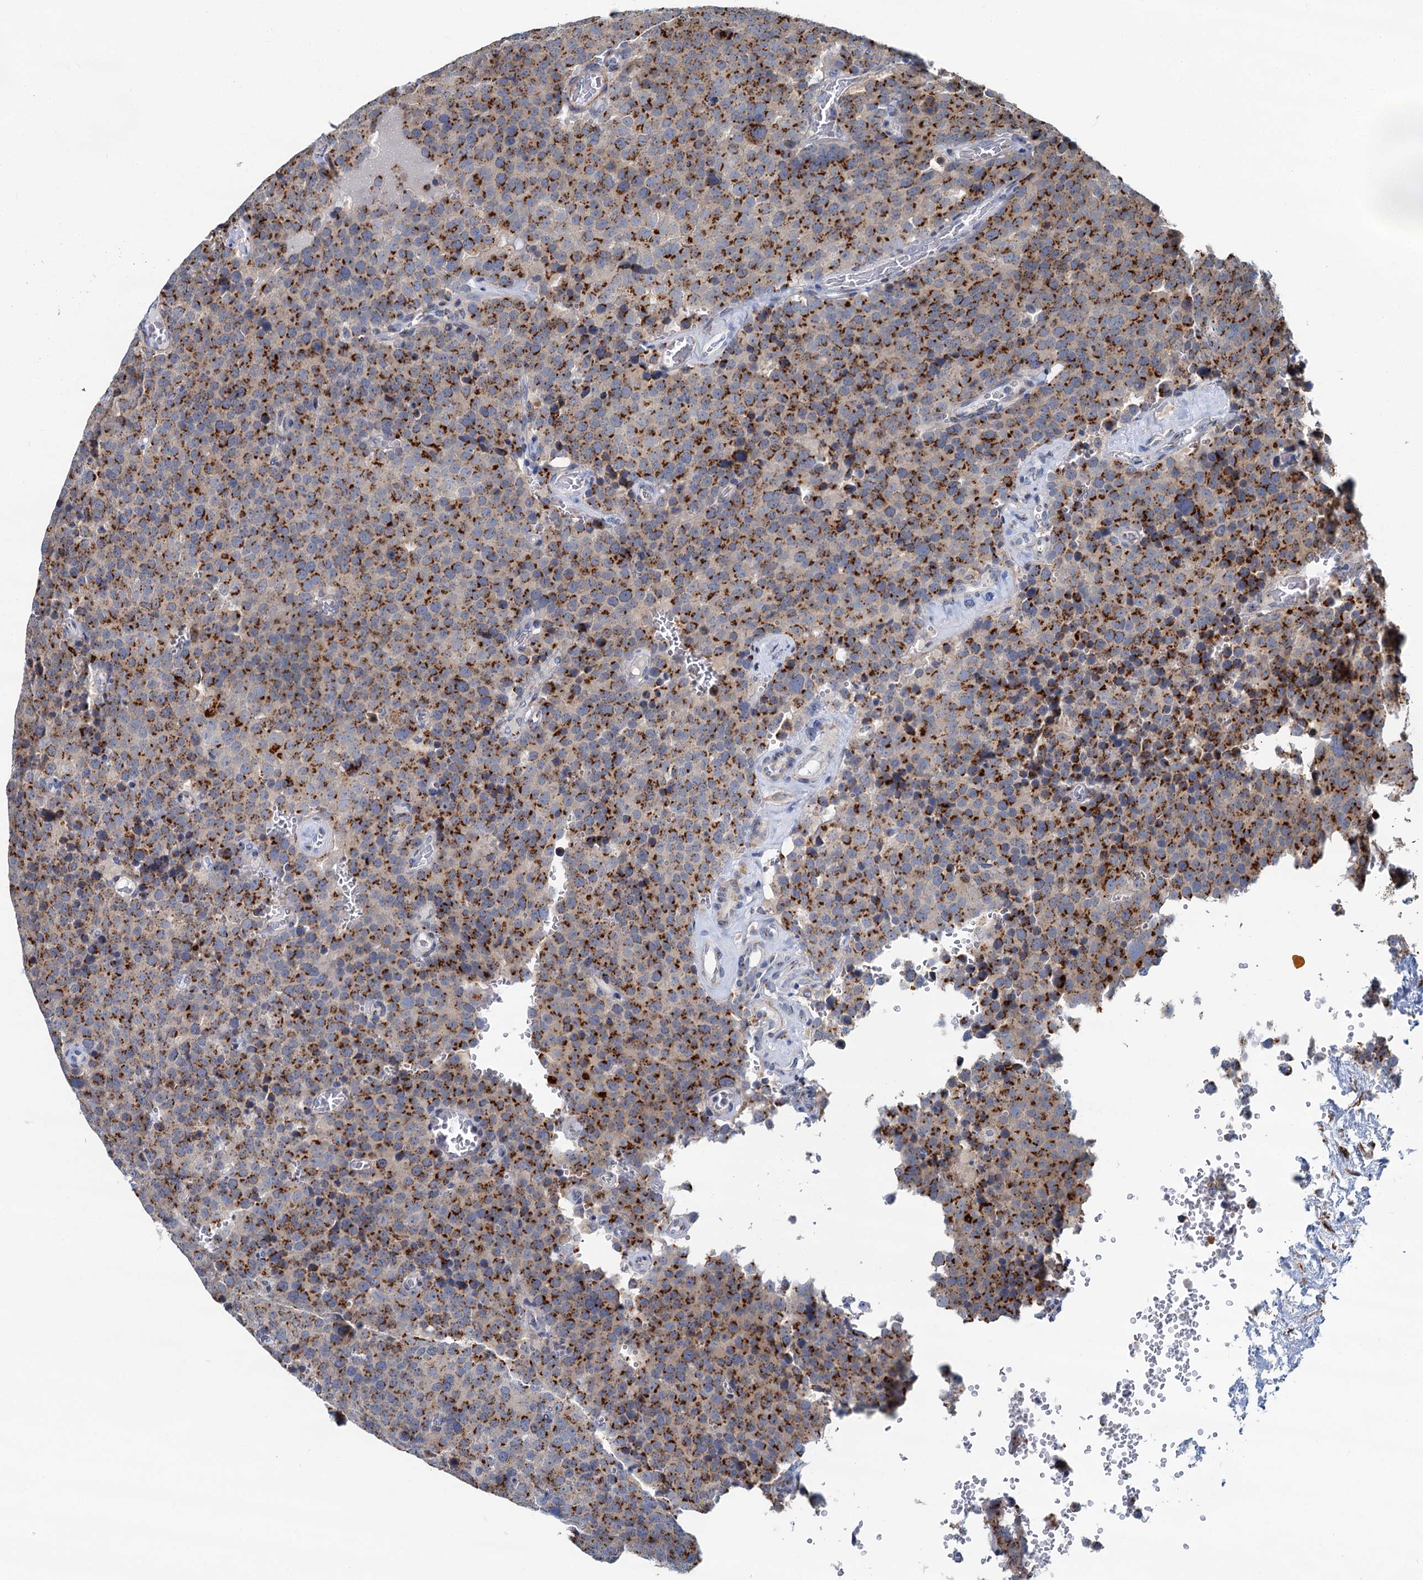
{"staining": {"intensity": "strong", "quantity": ">75%", "location": "cytoplasmic/membranous"}, "tissue": "testis cancer", "cell_type": "Tumor cells", "image_type": "cancer", "snomed": [{"axis": "morphology", "description": "Seminoma, NOS"}, {"axis": "topography", "description": "Testis"}], "caption": "The immunohistochemical stain shows strong cytoplasmic/membranous staining in tumor cells of testis cancer (seminoma) tissue.", "gene": "BET1L", "patient": {"sex": "male", "age": 71}}